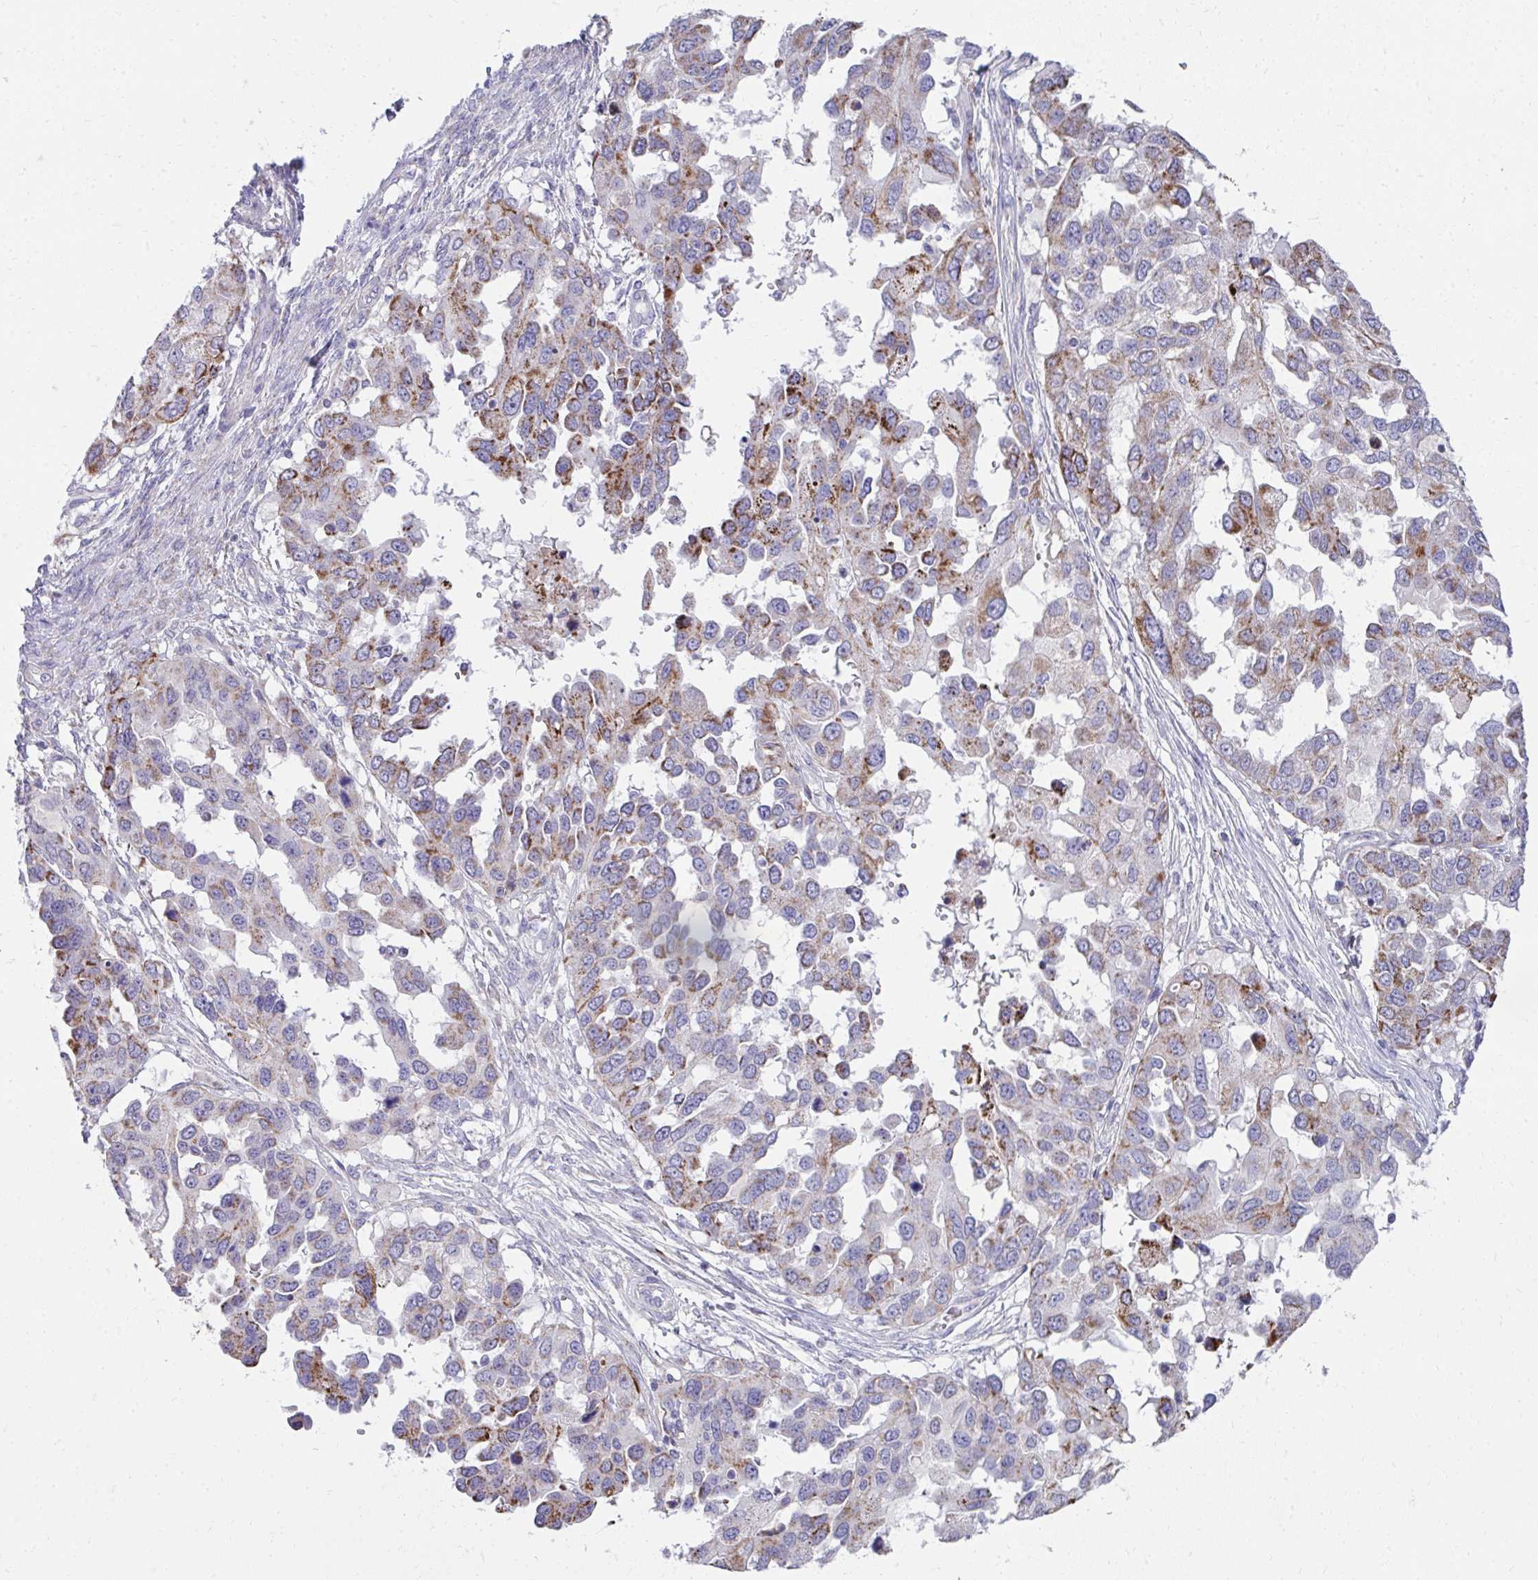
{"staining": {"intensity": "moderate", "quantity": "25%-75%", "location": "cytoplasmic/membranous"}, "tissue": "ovarian cancer", "cell_type": "Tumor cells", "image_type": "cancer", "snomed": [{"axis": "morphology", "description": "Cystadenocarcinoma, serous, NOS"}, {"axis": "topography", "description": "Ovary"}], "caption": "Protein expression by IHC displays moderate cytoplasmic/membranous expression in approximately 25%-75% of tumor cells in ovarian cancer (serous cystadenocarcinoma).", "gene": "PRRG3", "patient": {"sex": "female", "age": 53}}